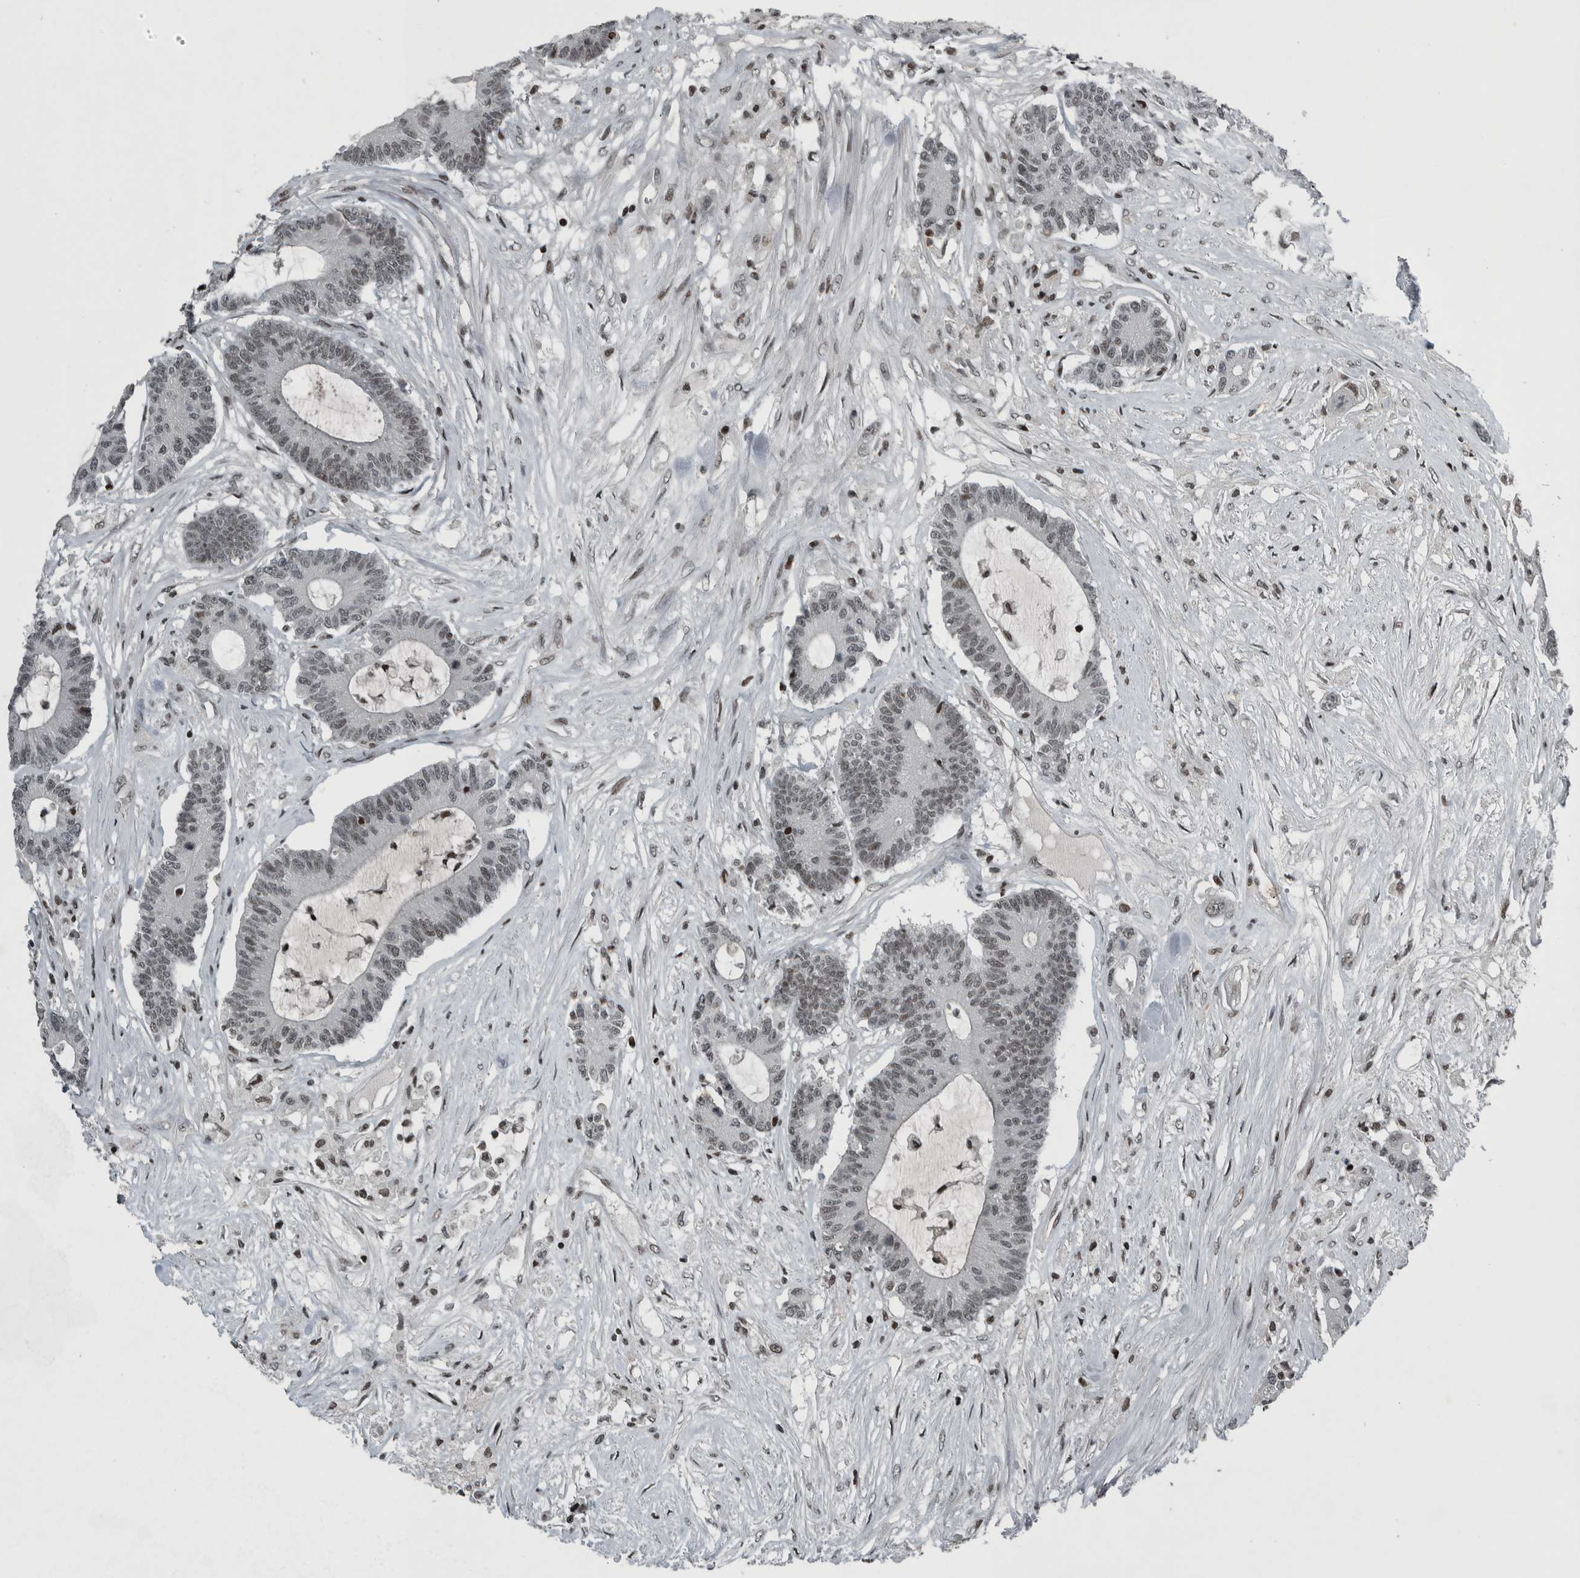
{"staining": {"intensity": "weak", "quantity": "25%-75%", "location": "nuclear"}, "tissue": "colorectal cancer", "cell_type": "Tumor cells", "image_type": "cancer", "snomed": [{"axis": "morphology", "description": "Adenocarcinoma, NOS"}, {"axis": "topography", "description": "Colon"}], "caption": "Protein staining of colorectal cancer tissue reveals weak nuclear staining in about 25%-75% of tumor cells.", "gene": "UNC50", "patient": {"sex": "female", "age": 84}}